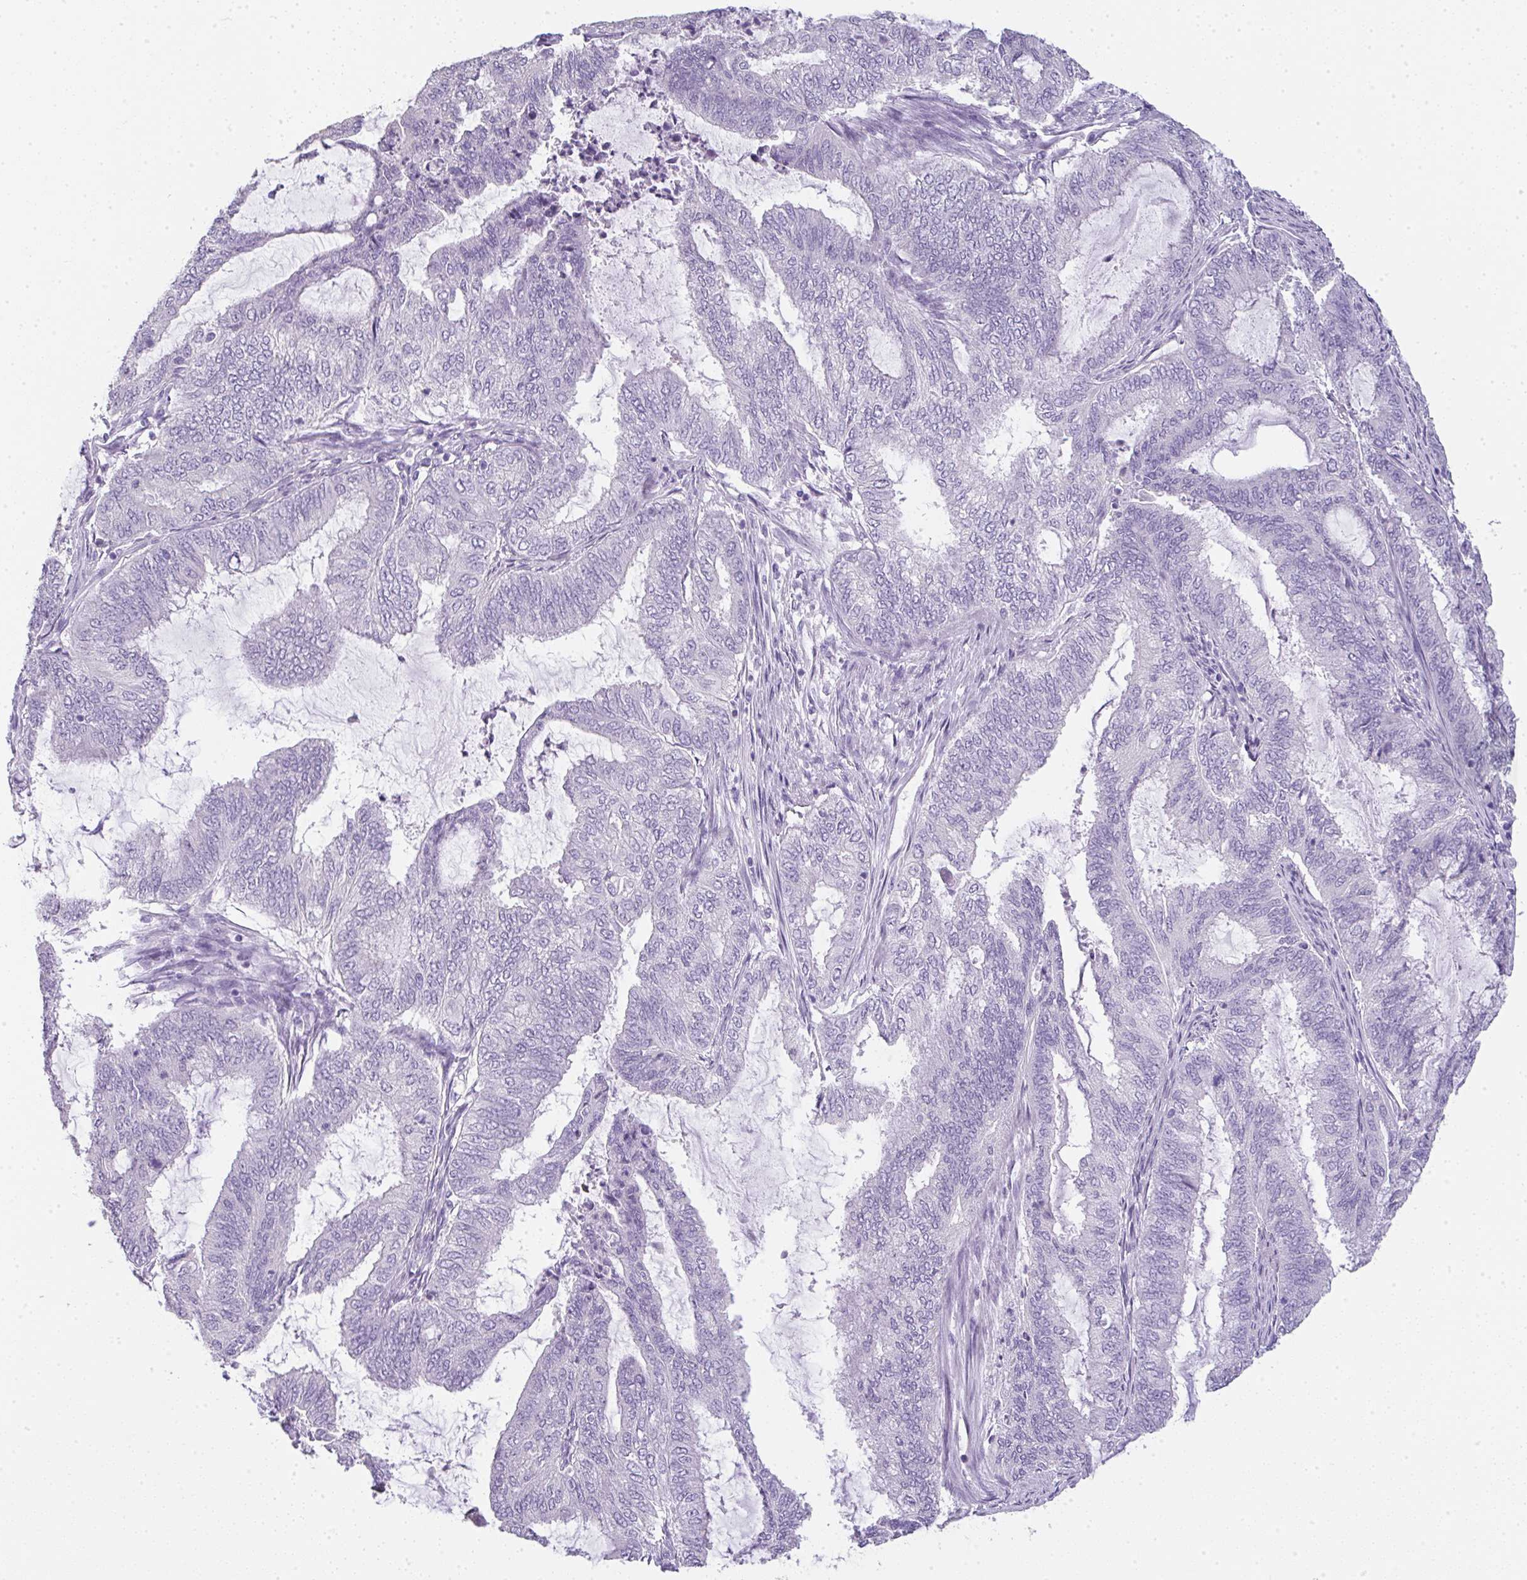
{"staining": {"intensity": "negative", "quantity": "none", "location": "none"}, "tissue": "endometrial cancer", "cell_type": "Tumor cells", "image_type": "cancer", "snomed": [{"axis": "morphology", "description": "Adenocarcinoma, NOS"}, {"axis": "topography", "description": "Endometrium"}], "caption": "Immunohistochemical staining of adenocarcinoma (endometrial) exhibits no significant positivity in tumor cells. (IHC, brightfield microscopy, high magnification).", "gene": "LPAR4", "patient": {"sex": "female", "age": 51}}